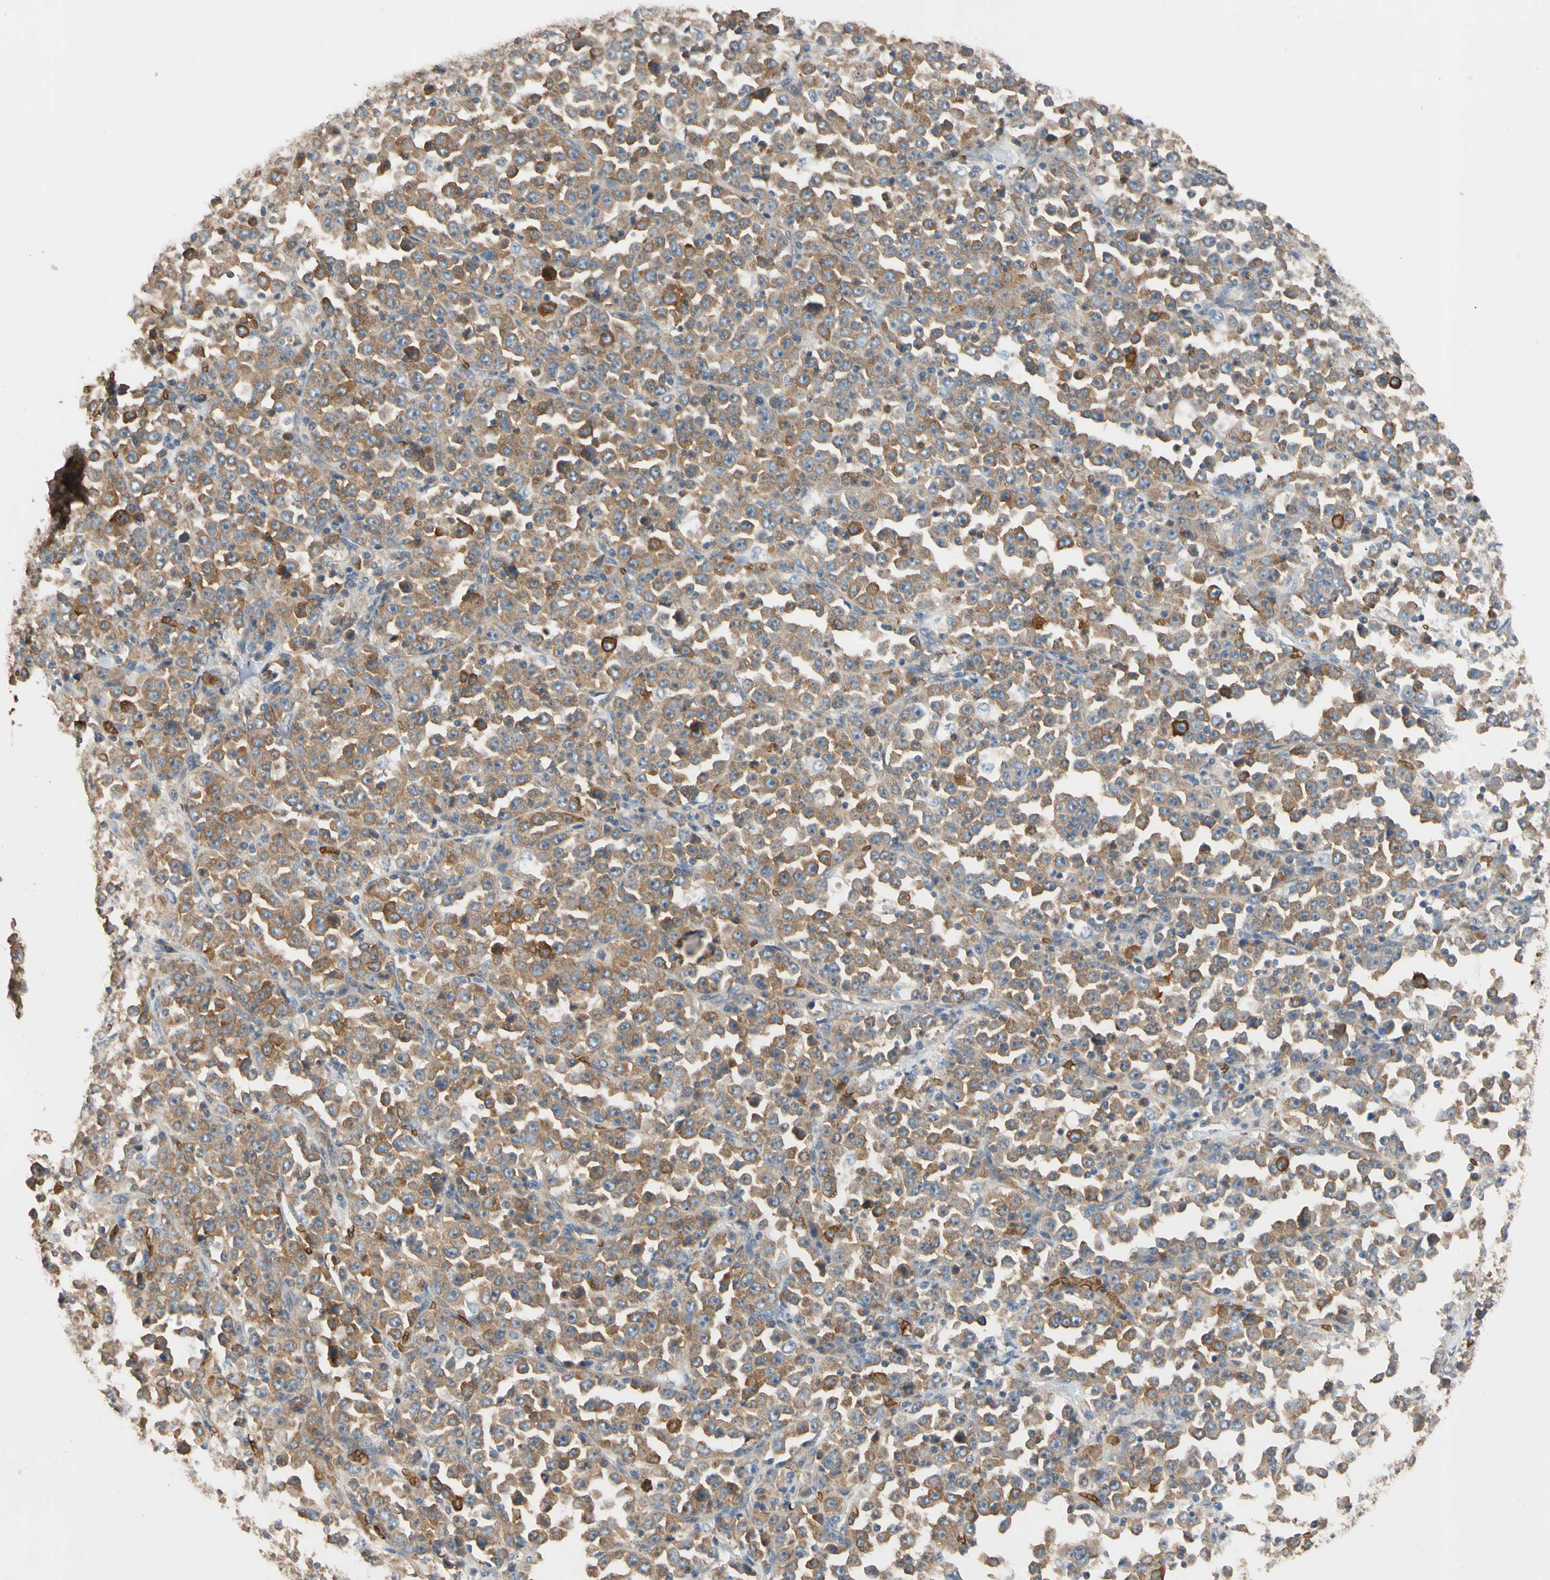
{"staining": {"intensity": "strong", "quantity": "25%-75%", "location": "cytoplasmic/membranous"}, "tissue": "stomach cancer", "cell_type": "Tumor cells", "image_type": "cancer", "snomed": [{"axis": "morphology", "description": "Normal tissue, NOS"}, {"axis": "morphology", "description": "Adenocarcinoma, NOS"}, {"axis": "topography", "description": "Stomach, upper"}, {"axis": "topography", "description": "Stomach"}], "caption": "Adenocarcinoma (stomach) tissue shows strong cytoplasmic/membranous staining in approximately 25%-75% of tumor cells, visualized by immunohistochemistry. (DAB IHC, brown staining for protein, blue staining for nuclei).", "gene": "RIOK2", "patient": {"sex": "male", "age": 59}}